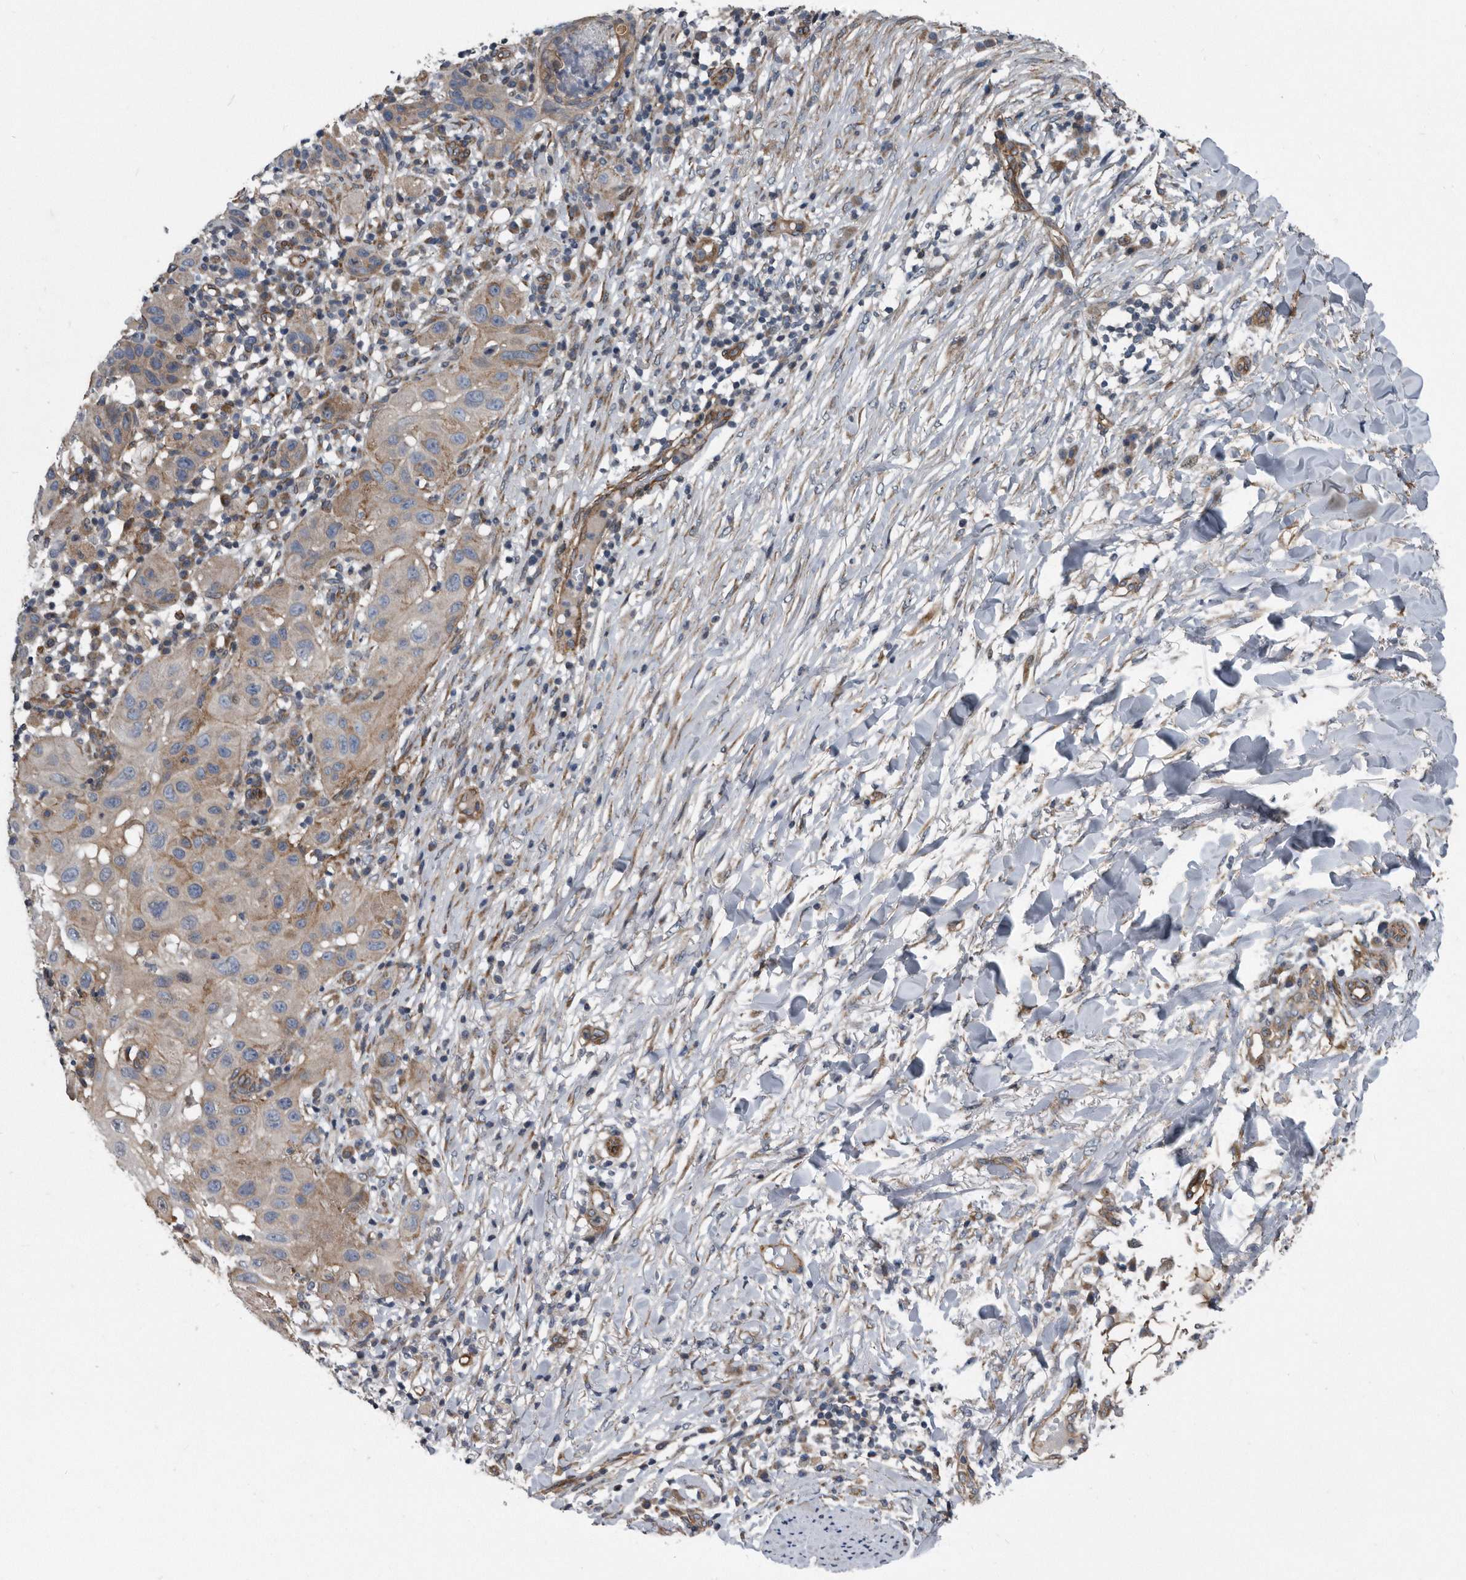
{"staining": {"intensity": "weak", "quantity": "<25%", "location": "cytoplasmic/membranous"}, "tissue": "skin cancer", "cell_type": "Tumor cells", "image_type": "cancer", "snomed": [{"axis": "morphology", "description": "Normal tissue, NOS"}, {"axis": "morphology", "description": "Squamous cell carcinoma, NOS"}, {"axis": "topography", "description": "Skin"}], "caption": "This histopathology image is of skin squamous cell carcinoma stained with immunohistochemistry to label a protein in brown with the nuclei are counter-stained blue. There is no expression in tumor cells.", "gene": "ARMCX1", "patient": {"sex": "female", "age": 96}}